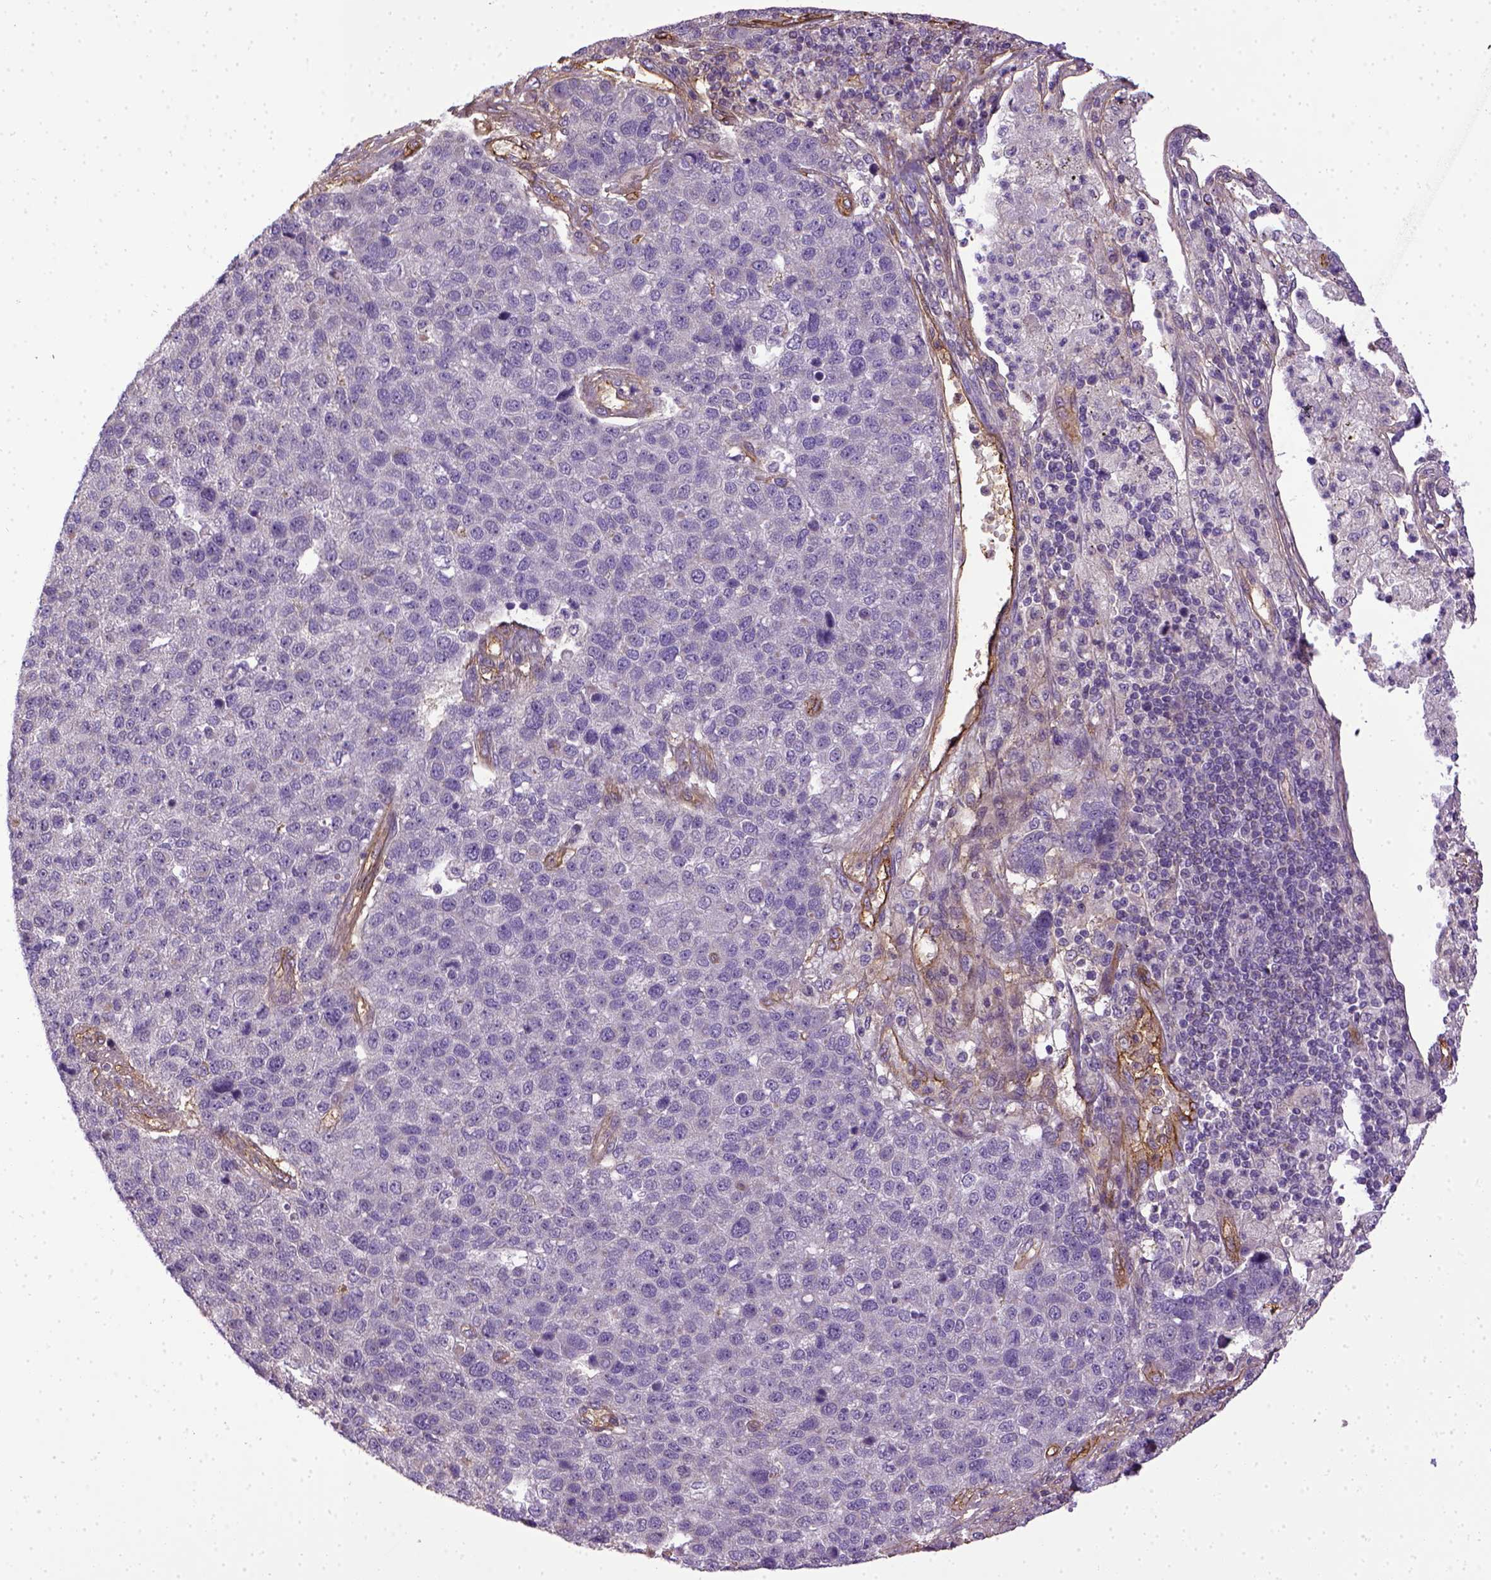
{"staining": {"intensity": "negative", "quantity": "none", "location": "none"}, "tissue": "pancreatic cancer", "cell_type": "Tumor cells", "image_type": "cancer", "snomed": [{"axis": "morphology", "description": "Adenocarcinoma, NOS"}, {"axis": "topography", "description": "Pancreas"}], "caption": "The IHC image has no significant positivity in tumor cells of adenocarcinoma (pancreatic) tissue.", "gene": "ENG", "patient": {"sex": "female", "age": 61}}